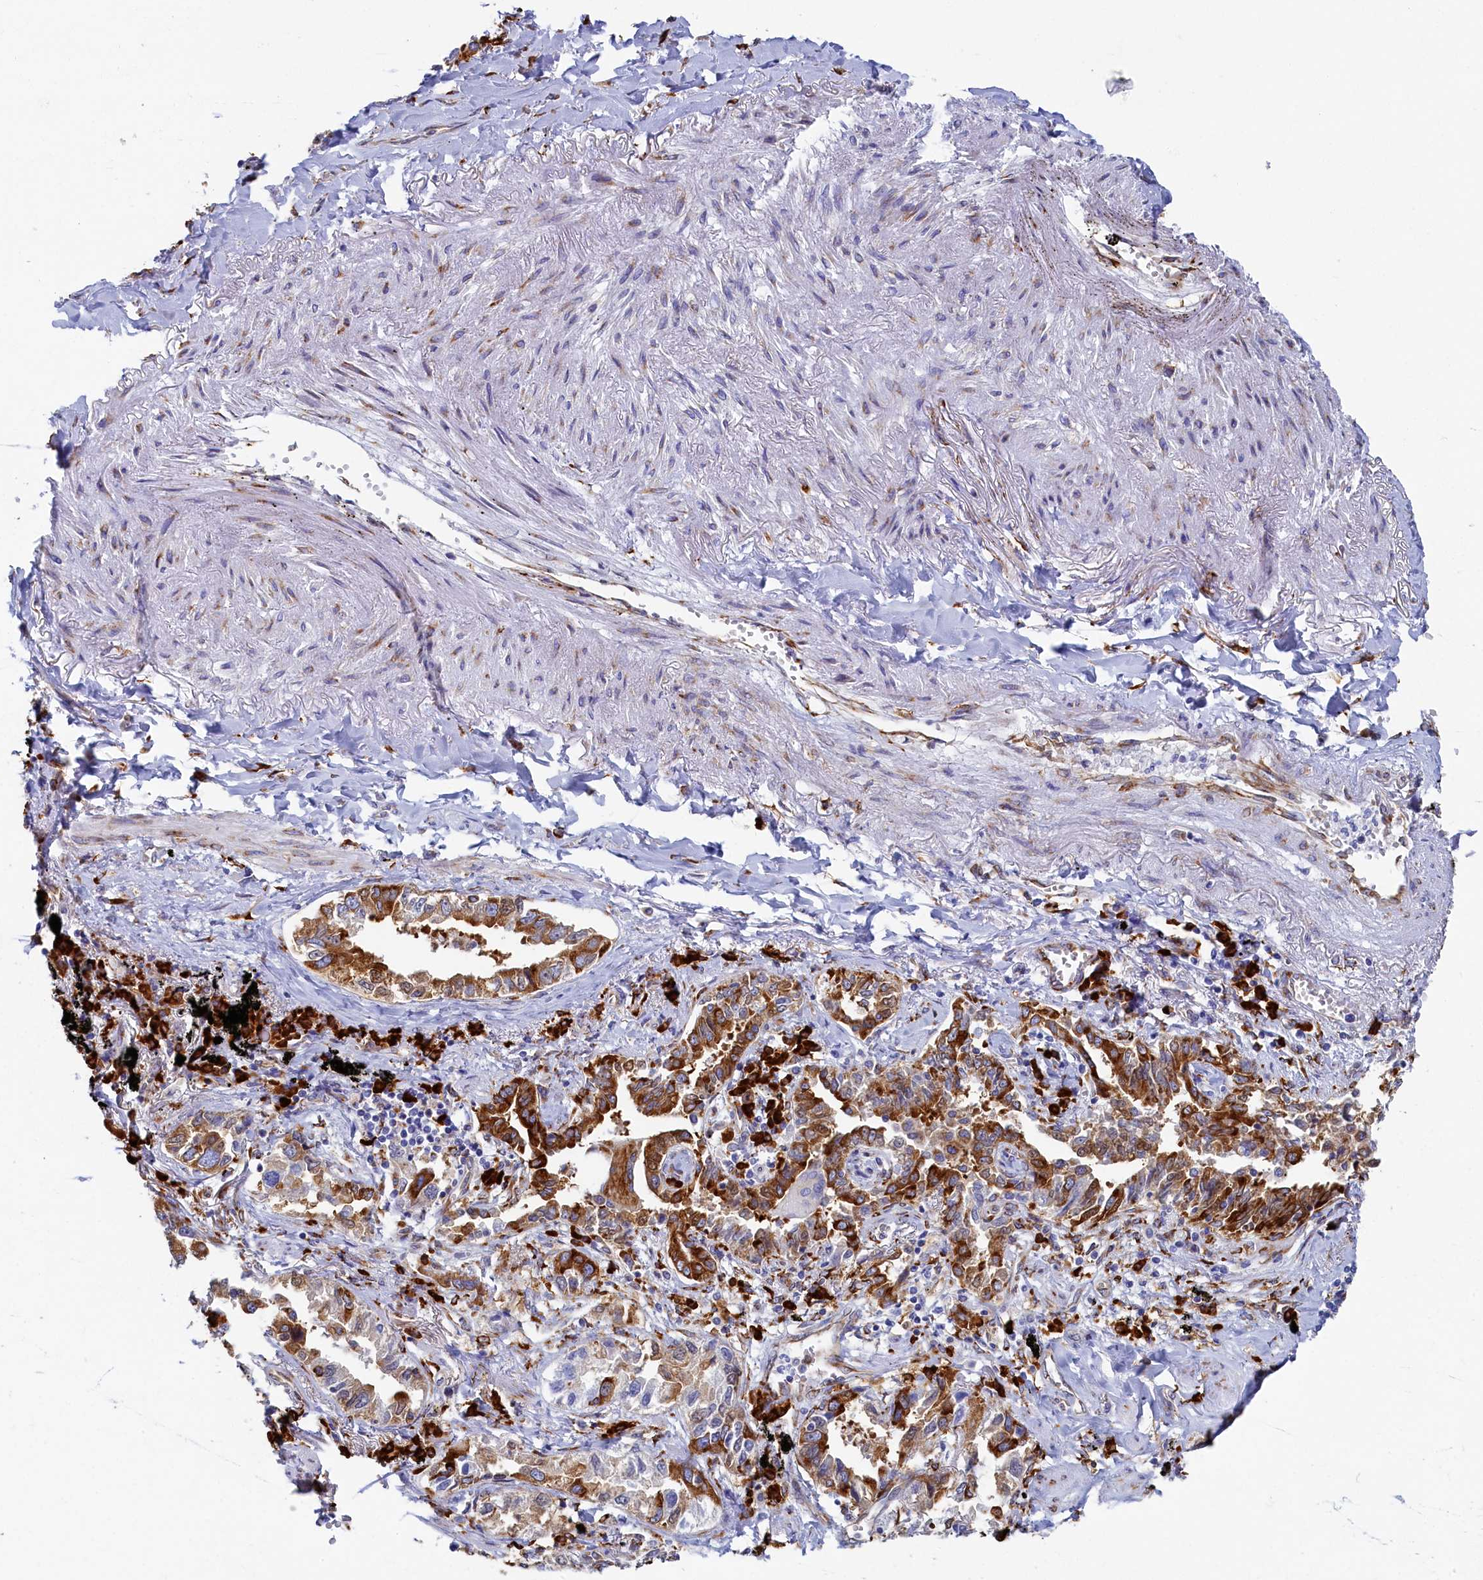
{"staining": {"intensity": "strong", "quantity": ">75%", "location": "cytoplasmic/membranous"}, "tissue": "lung cancer", "cell_type": "Tumor cells", "image_type": "cancer", "snomed": [{"axis": "morphology", "description": "Adenocarcinoma, NOS"}, {"axis": "topography", "description": "Lung"}], "caption": "Protein analysis of lung adenocarcinoma tissue demonstrates strong cytoplasmic/membranous staining in approximately >75% of tumor cells.", "gene": "TMEM18", "patient": {"sex": "male", "age": 67}}